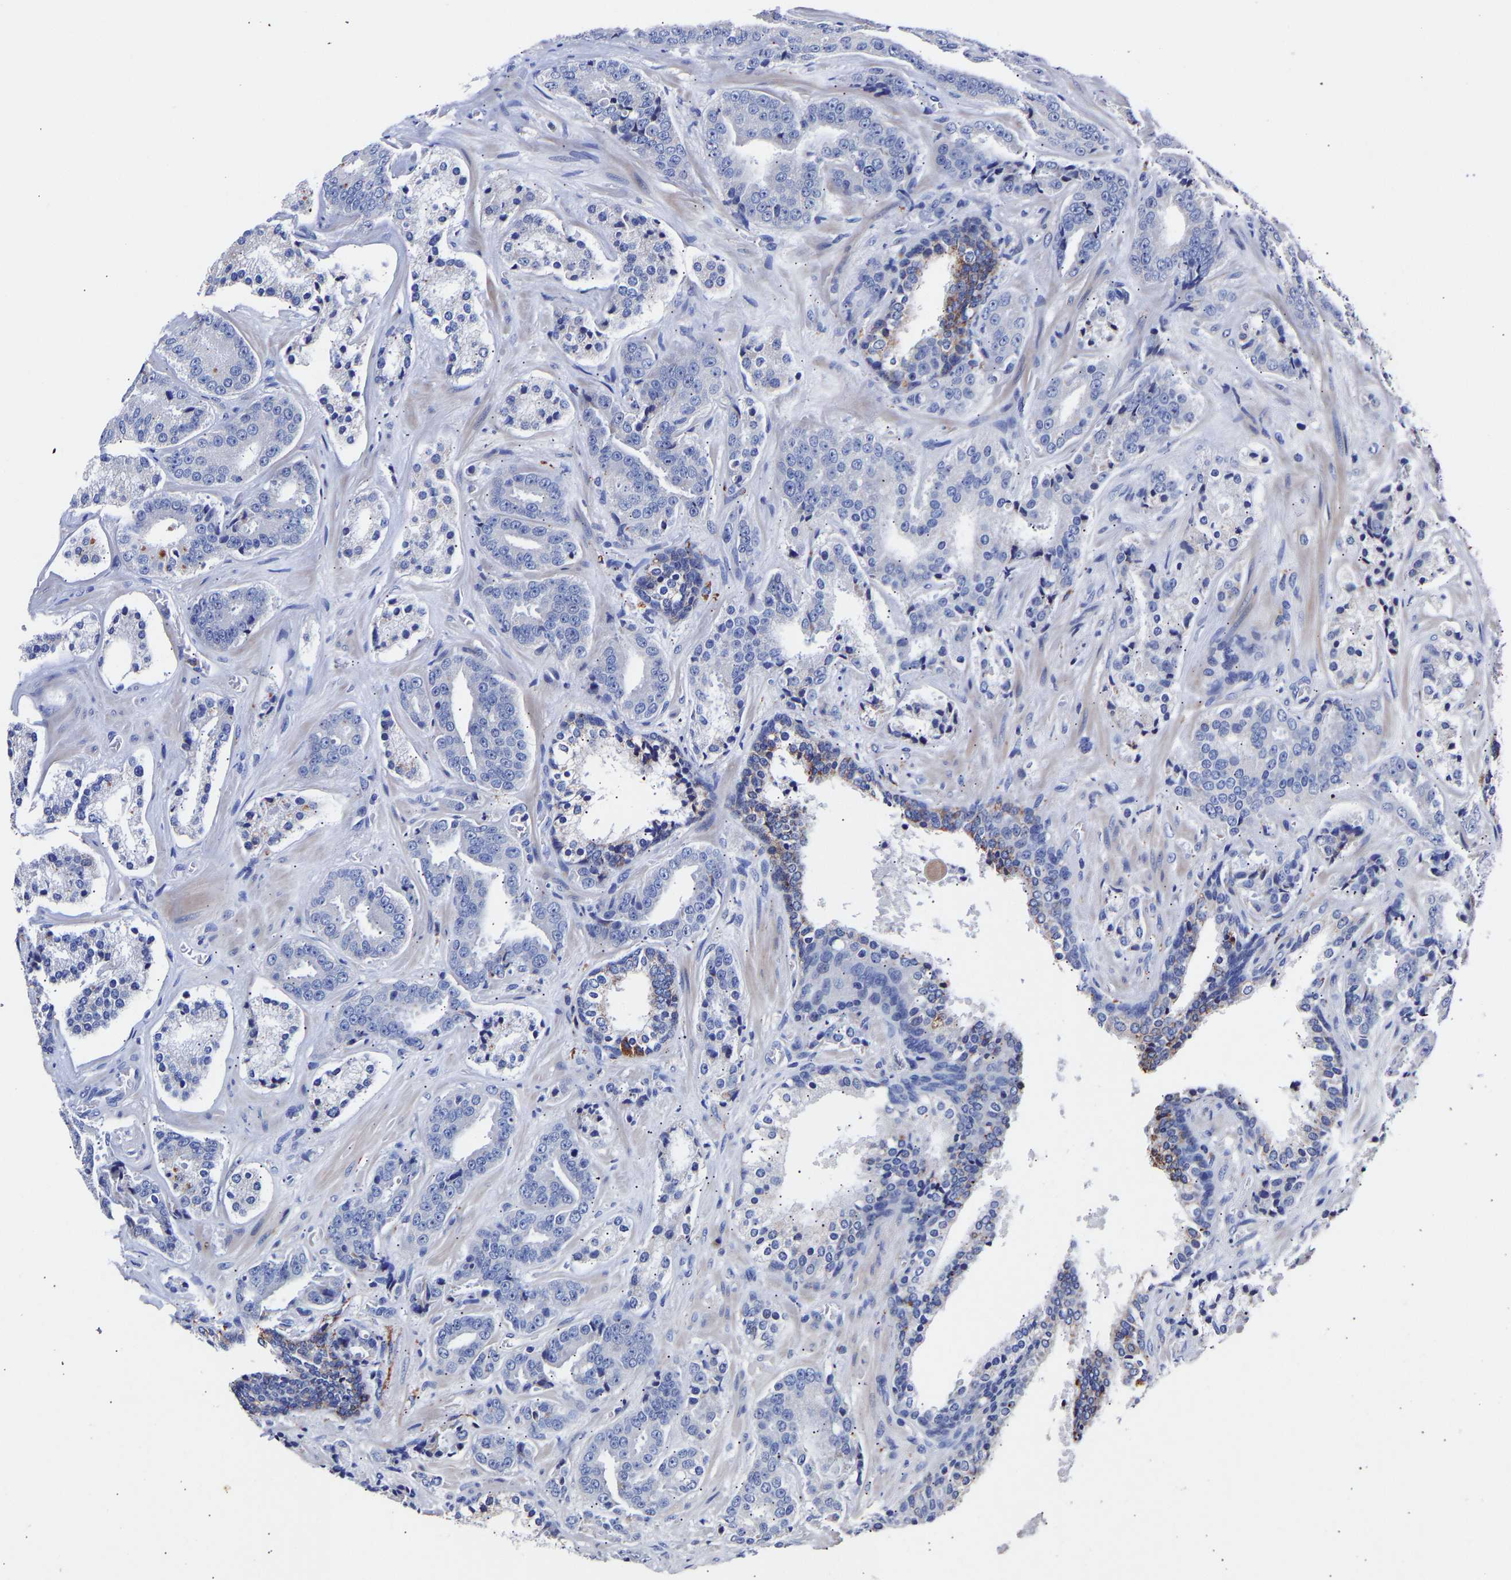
{"staining": {"intensity": "moderate", "quantity": "<25%", "location": "cytoplasmic/membranous"}, "tissue": "prostate cancer", "cell_type": "Tumor cells", "image_type": "cancer", "snomed": [{"axis": "morphology", "description": "Adenocarcinoma, High grade"}, {"axis": "topography", "description": "Prostate"}], "caption": "DAB (3,3'-diaminobenzidine) immunohistochemical staining of human prostate cancer exhibits moderate cytoplasmic/membranous protein expression in approximately <25% of tumor cells. The staining was performed using DAB (3,3'-diaminobenzidine) to visualize the protein expression in brown, while the nuclei were stained in blue with hematoxylin (Magnification: 20x).", "gene": "SEM1", "patient": {"sex": "male", "age": 60}}